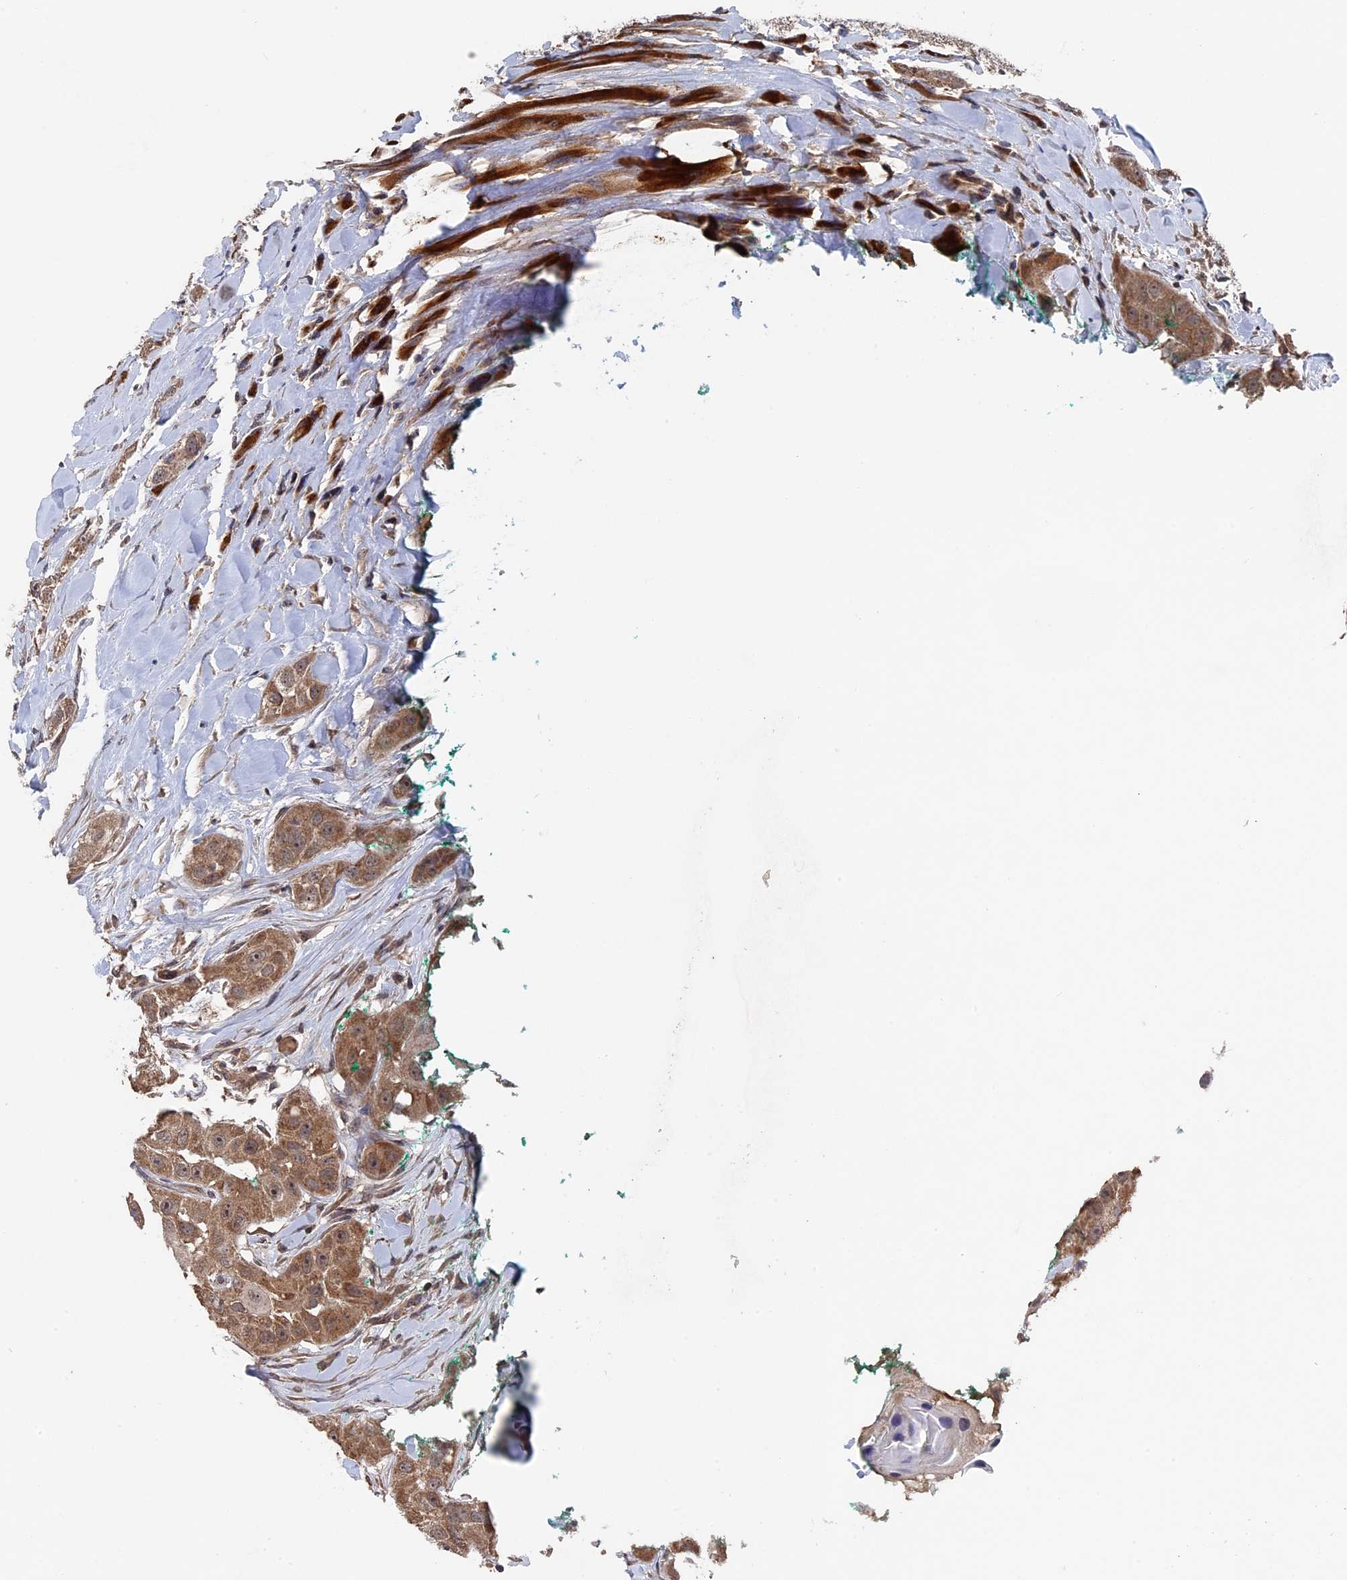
{"staining": {"intensity": "moderate", "quantity": ">75%", "location": "cytoplasmic/membranous"}, "tissue": "head and neck cancer", "cell_type": "Tumor cells", "image_type": "cancer", "snomed": [{"axis": "morphology", "description": "Normal tissue, NOS"}, {"axis": "morphology", "description": "Squamous cell carcinoma, NOS"}, {"axis": "topography", "description": "Skeletal muscle"}, {"axis": "topography", "description": "Head-Neck"}], "caption": "A brown stain highlights moderate cytoplasmic/membranous positivity of a protein in head and neck cancer tumor cells. (brown staining indicates protein expression, while blue staining denotes nuclei).", "gene": "RAB15", "patient": {"sex": "male", "age": 51}}